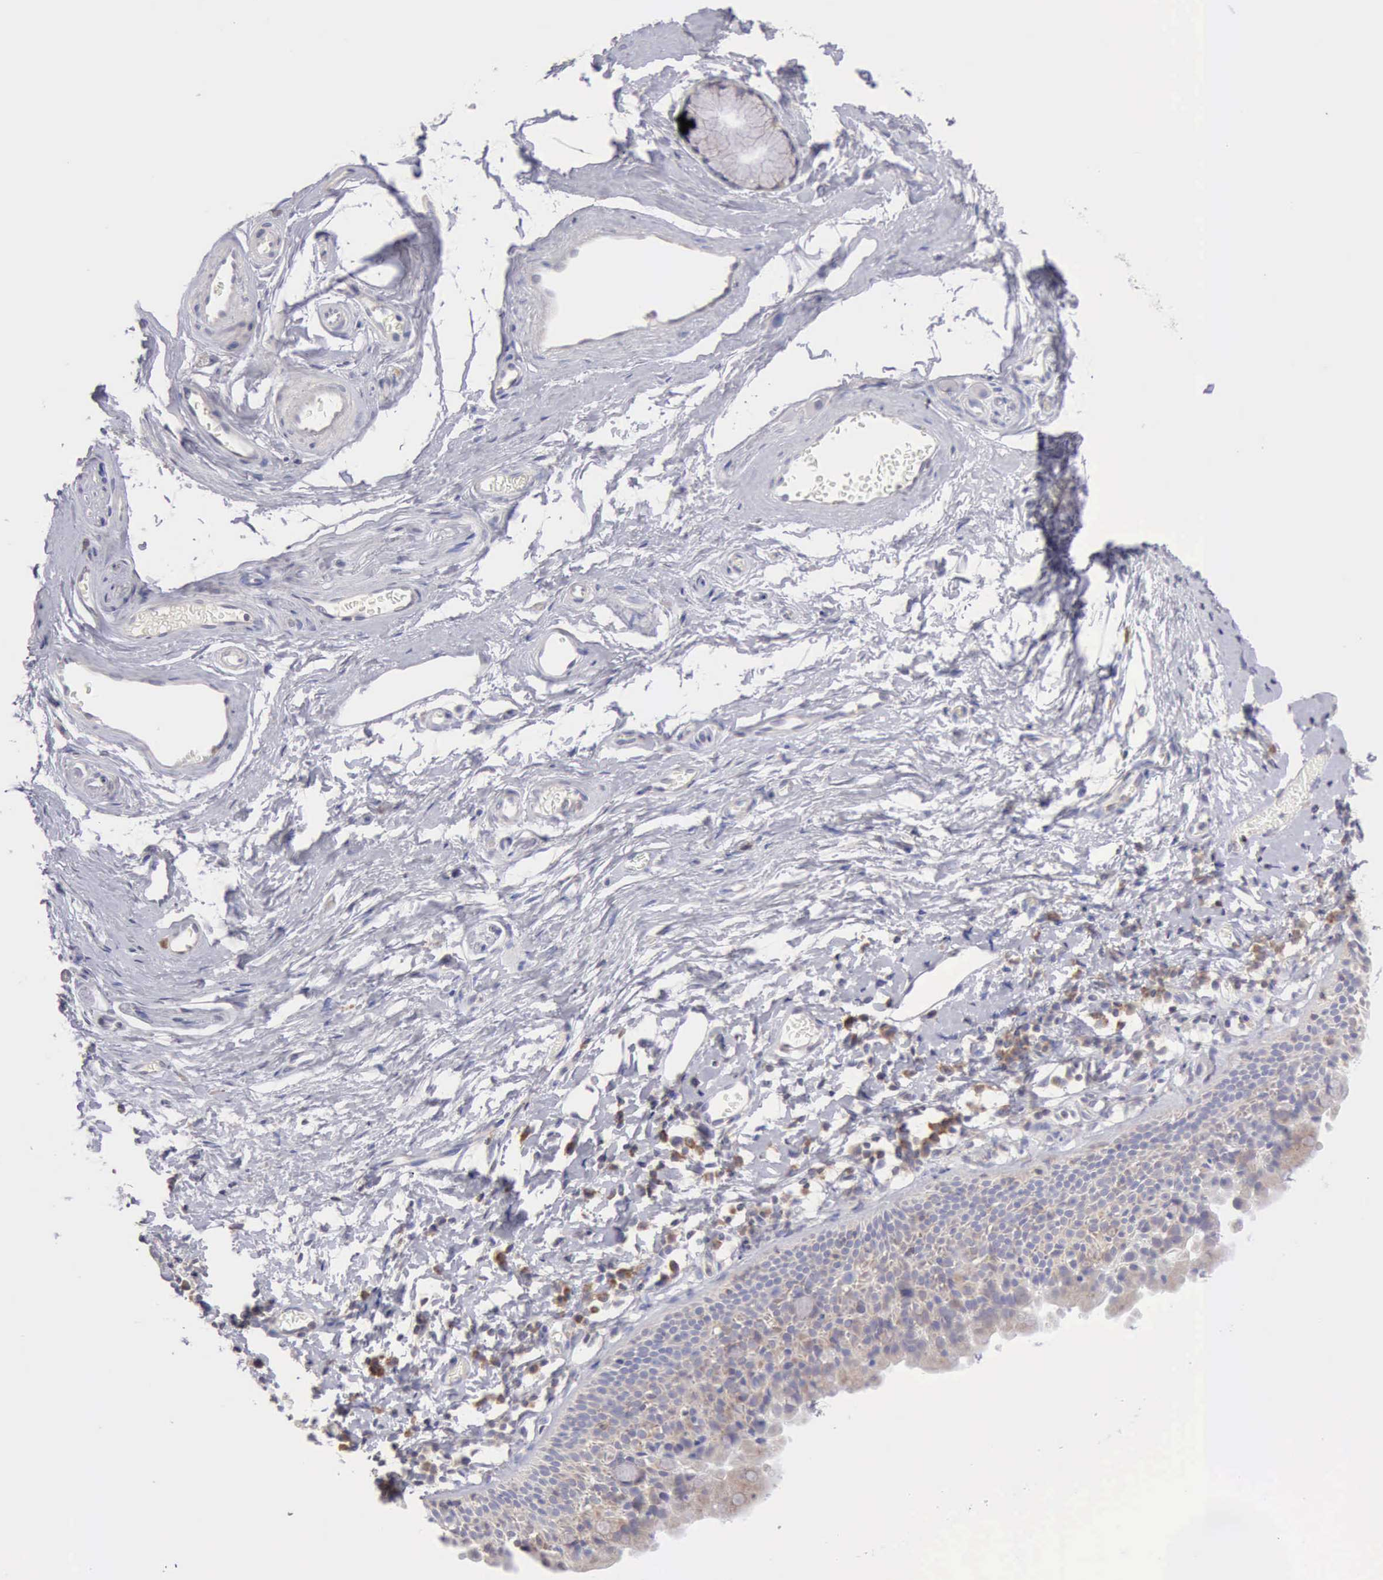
{"staining": {"intensity": "weak", "quantity": "25%-75%", "location": "cytoplasmic/membranous"}, "tissue": "nasopharynx", "cell_type": "Respiratory epithelial cells", "image_type": "normal", "snomed": [{"axis": "morphology", "description": "Normal tissue, NOS"}, {"axis": "morphology", "description": "Inflammation, NOS"}, {"axis": "morphology", "description": "Malignant melanoma, Metastatic site"}, {"axis": "topography", "description": "Nasopharynx"}], "caption": "A high-resolution histopathology image shows IHC staining of normal nasopharynx, which displays weak cytoplasmic/membranous expression in approximately 25%-75% of respiratory epithelial cells. (Stains: DAB (3,3'-diaminobenzidine) in brown, nuclei in blue, Microscopy: brightfield microscopy at high magnification).", "gene": "SASH3", "patient": {"sex": "female", "age": 55}}